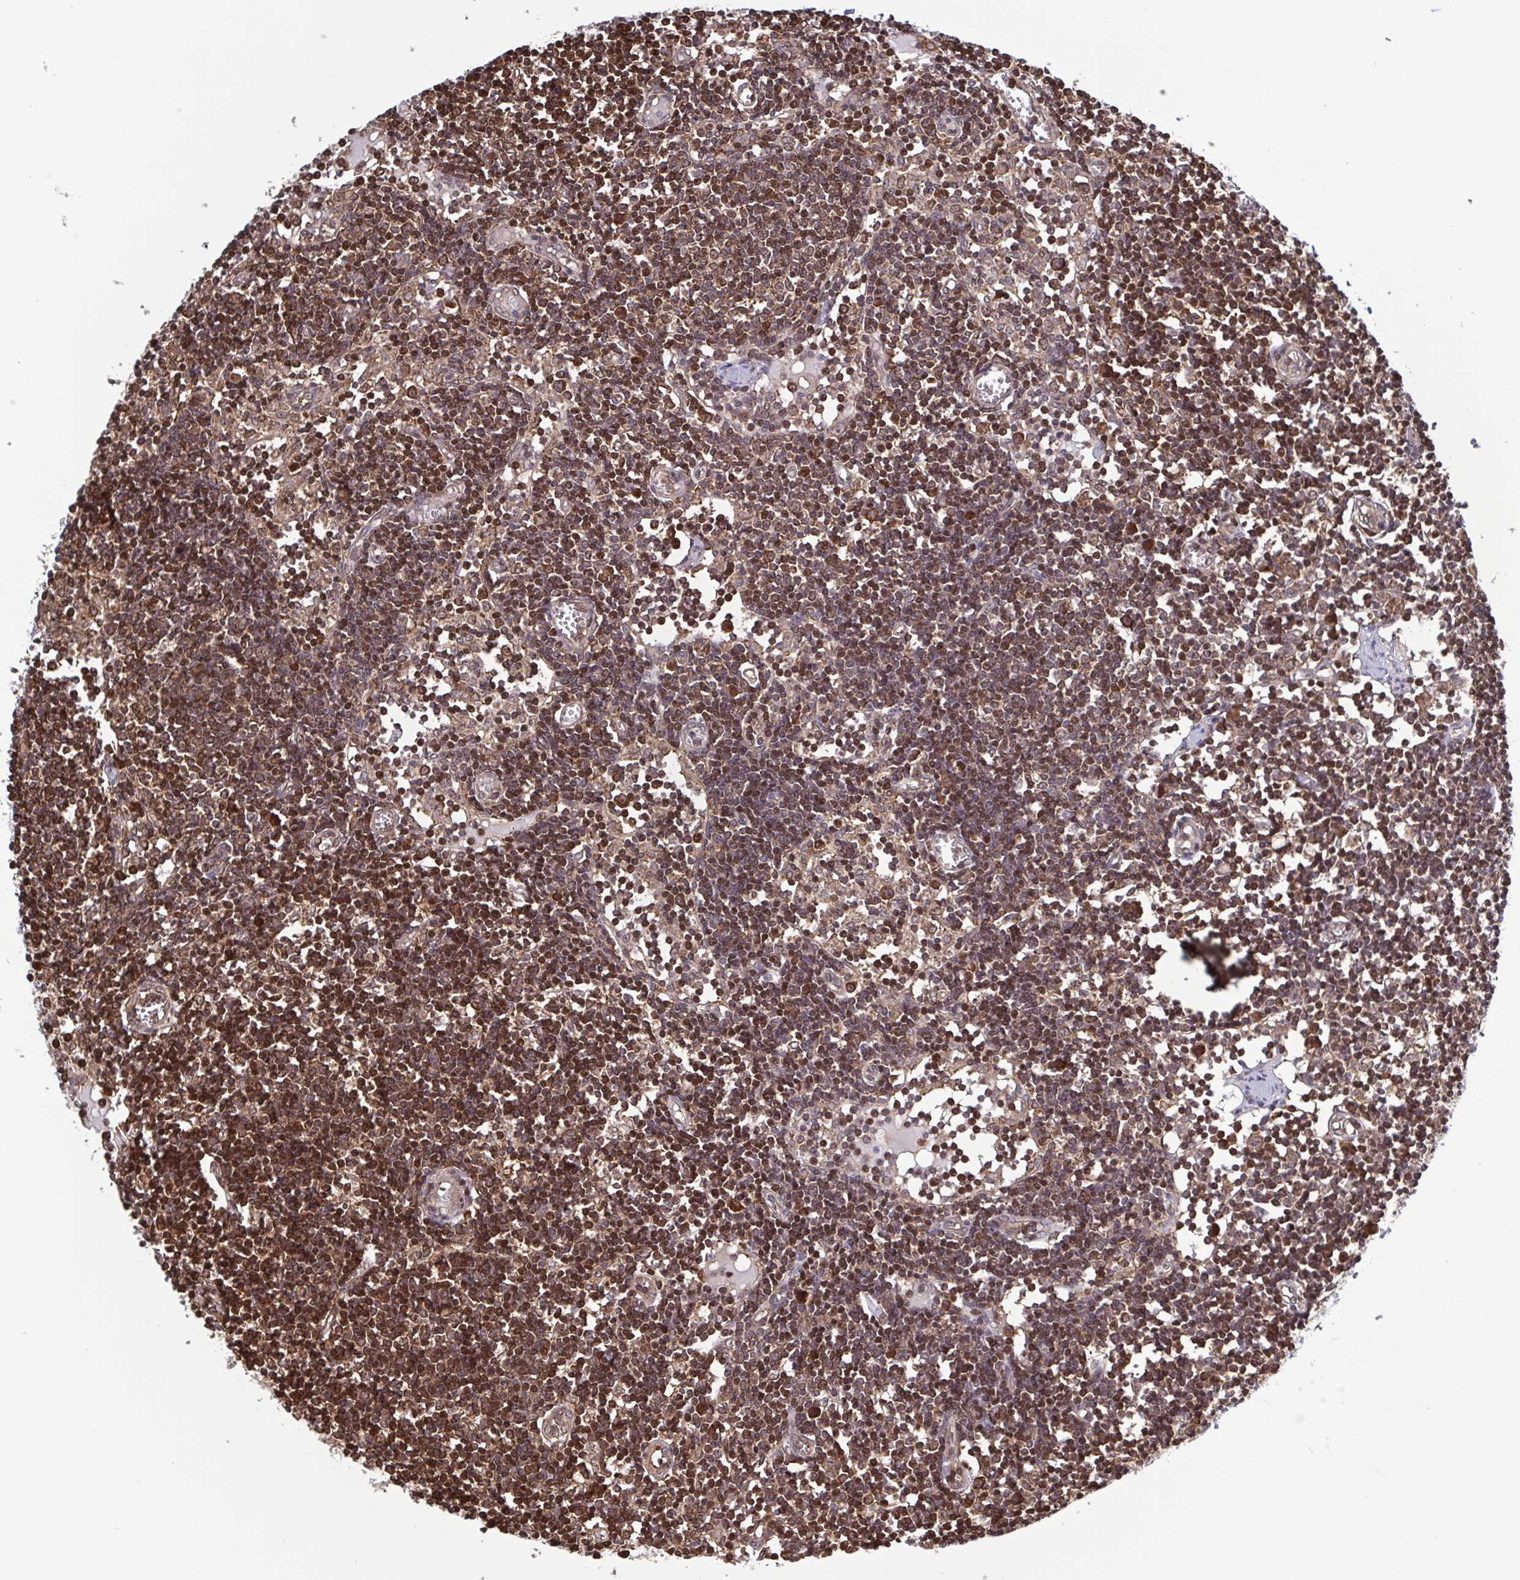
{"staining": {"intensity": "moderate", "quantity": "<25%", "location": "cytoplasmic/membranous,nuclear"}, "tissue": "lymph node", "cell_type": "Germinal center cells", "image_type": "normal", "snomed": [{"axis": "morphology", "description": "Normal tissue, NOS"}, {"axis": "topography", "description": "Lymph node"}], "caption": "Protein staining of unremarkable lymph node reveals moderate cytoplasmic/membranous,nuclear staining in approximately <25% of germinal center cells.", "gene": "SEC63", "patient": {"sex": "female", "age": 11}}